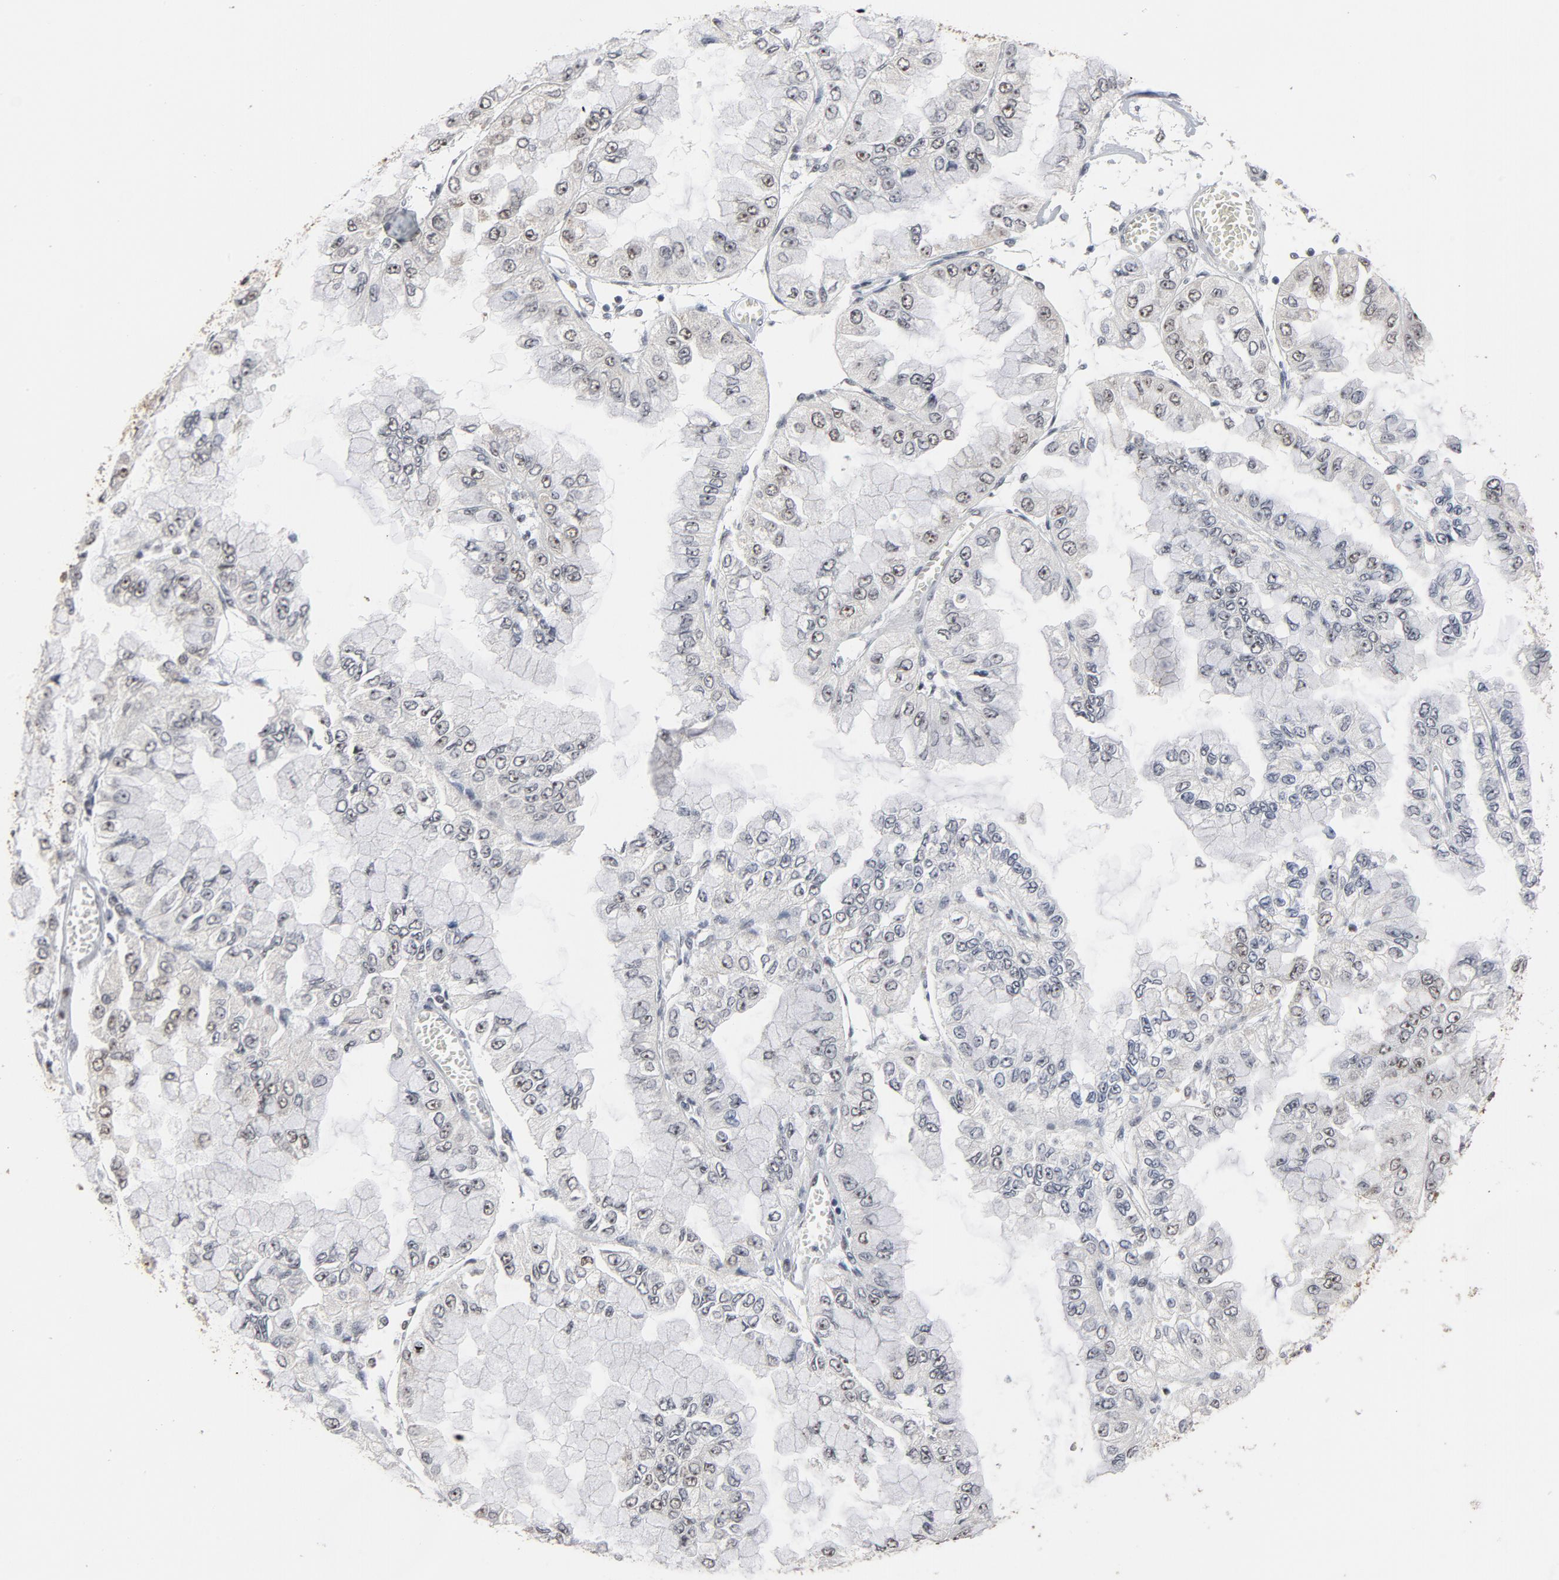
{"staining": {"intensity": "strong", "quantity": "25%-75%", "location": "nuclear"}, "tissue": "liver cancer", "cell_type": "Tumor cells", "image_type": "cancer", "snomed": [{"axis": "morphology", "description": "Cholangiocarcinoma"}, {"axis": "topography", "description": "Liver"}], "caption": "Liver cancer (cholangiocarcinoma) stained for a protein (brown) displays strong nuclear positive staining in approximately 25%-75% of tumor cells.", "gene": "MRE11", "patient": {"sex": "female", "age": 79}}